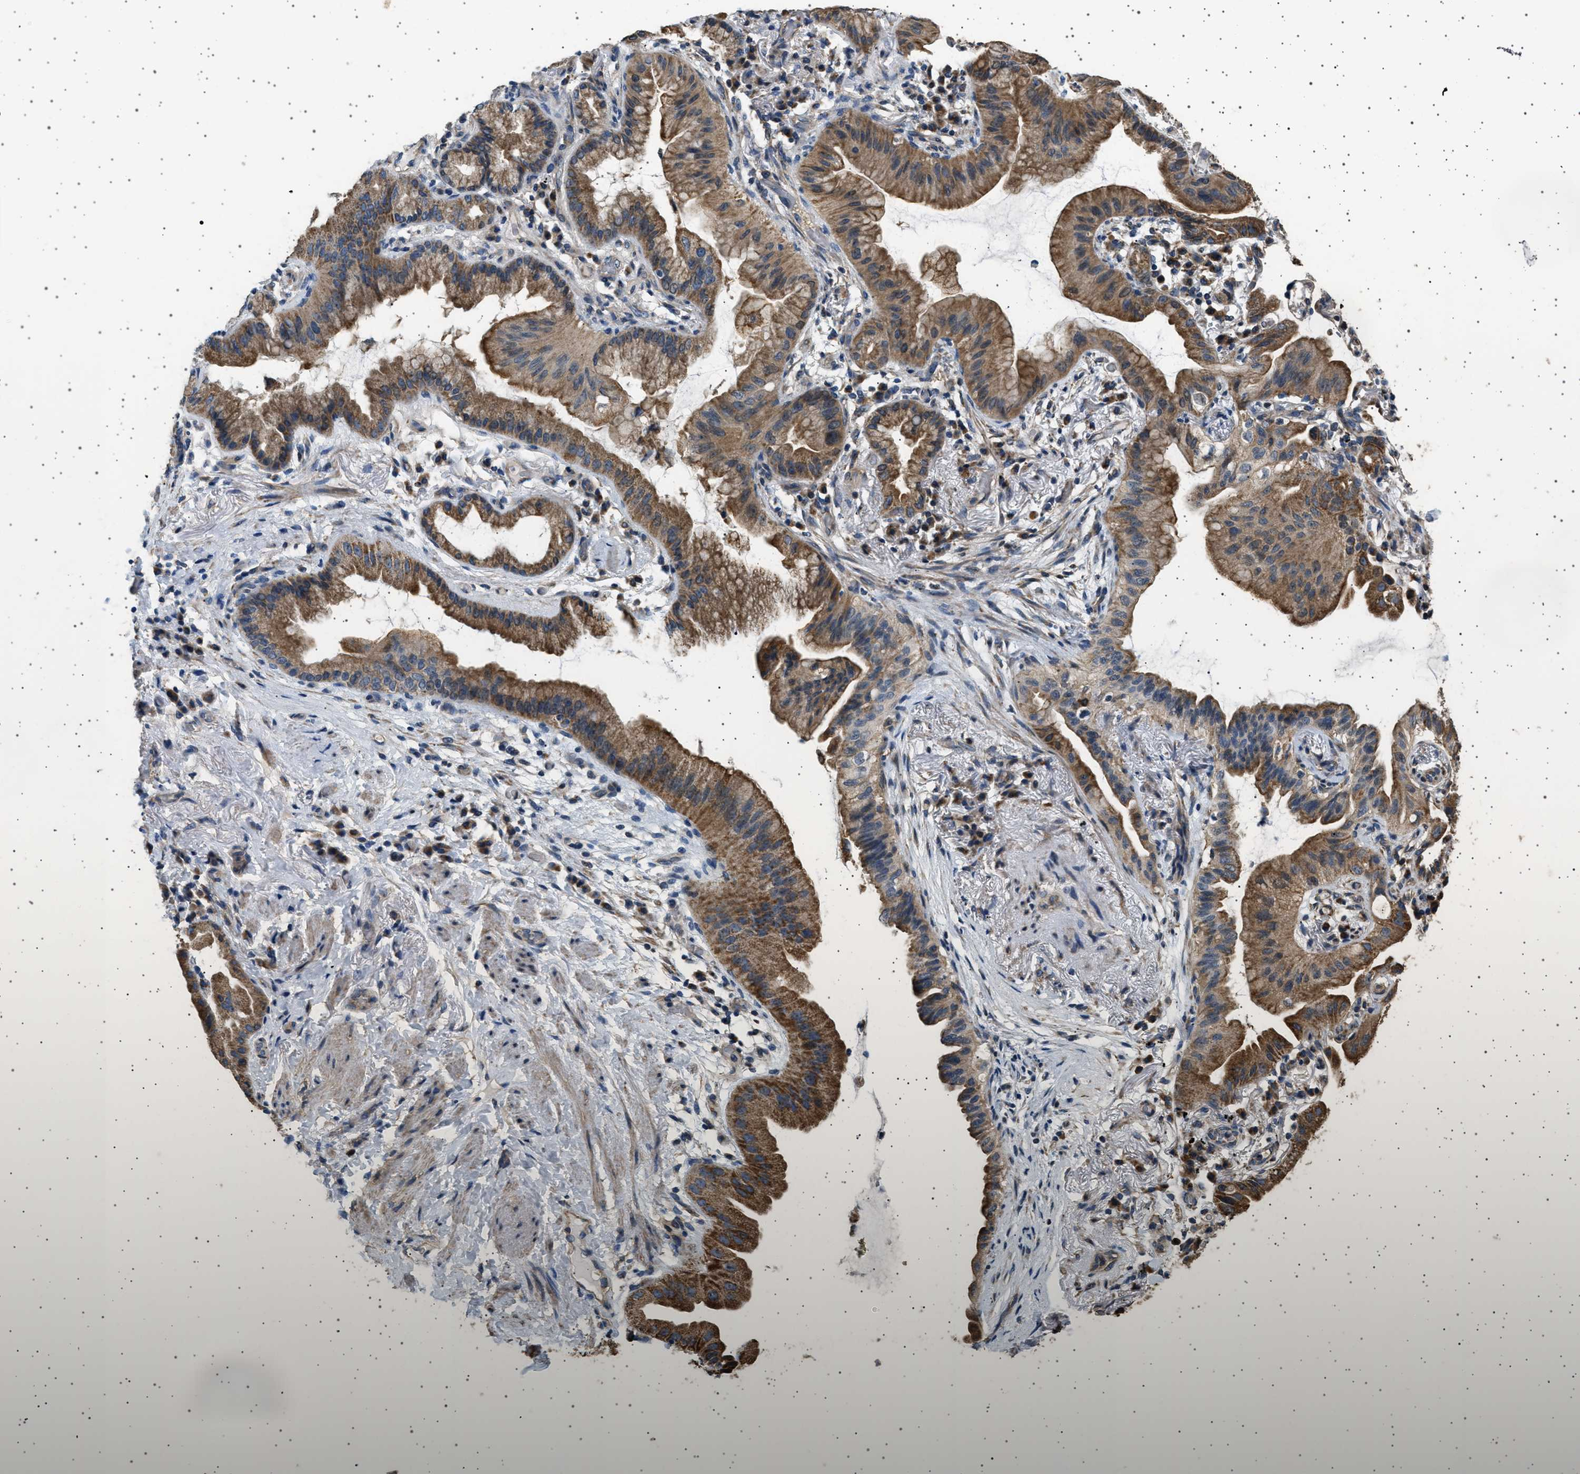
{"staining": {"intensity": "moderate", "quantity": ">75%", "location": "cytoplasmic/membranous"}, "tissue": "lung cancer", "cell_type": "Tumor cells", "image_type": "cancer", "snomed": [{"axis": "morphology", "description": "Normal tissue, NOS"}, {"axis": "morphology", "description": "Adenocarcinoma, NOS"}, {"axis": "topography", "description": "Bronchus"}, {"axis": "topography", "description": "Lung"}], "caption": "High-power microscopy captured an immunohistochemistry (IHC) micrograph of lung cancer (adenocarcinoma), revealing moderate cytoplasmic/membranous positivity in approximately >75% of tumor cells.", "gene": "KCNA4", "patient": {"sex": "female", "age": 70}}